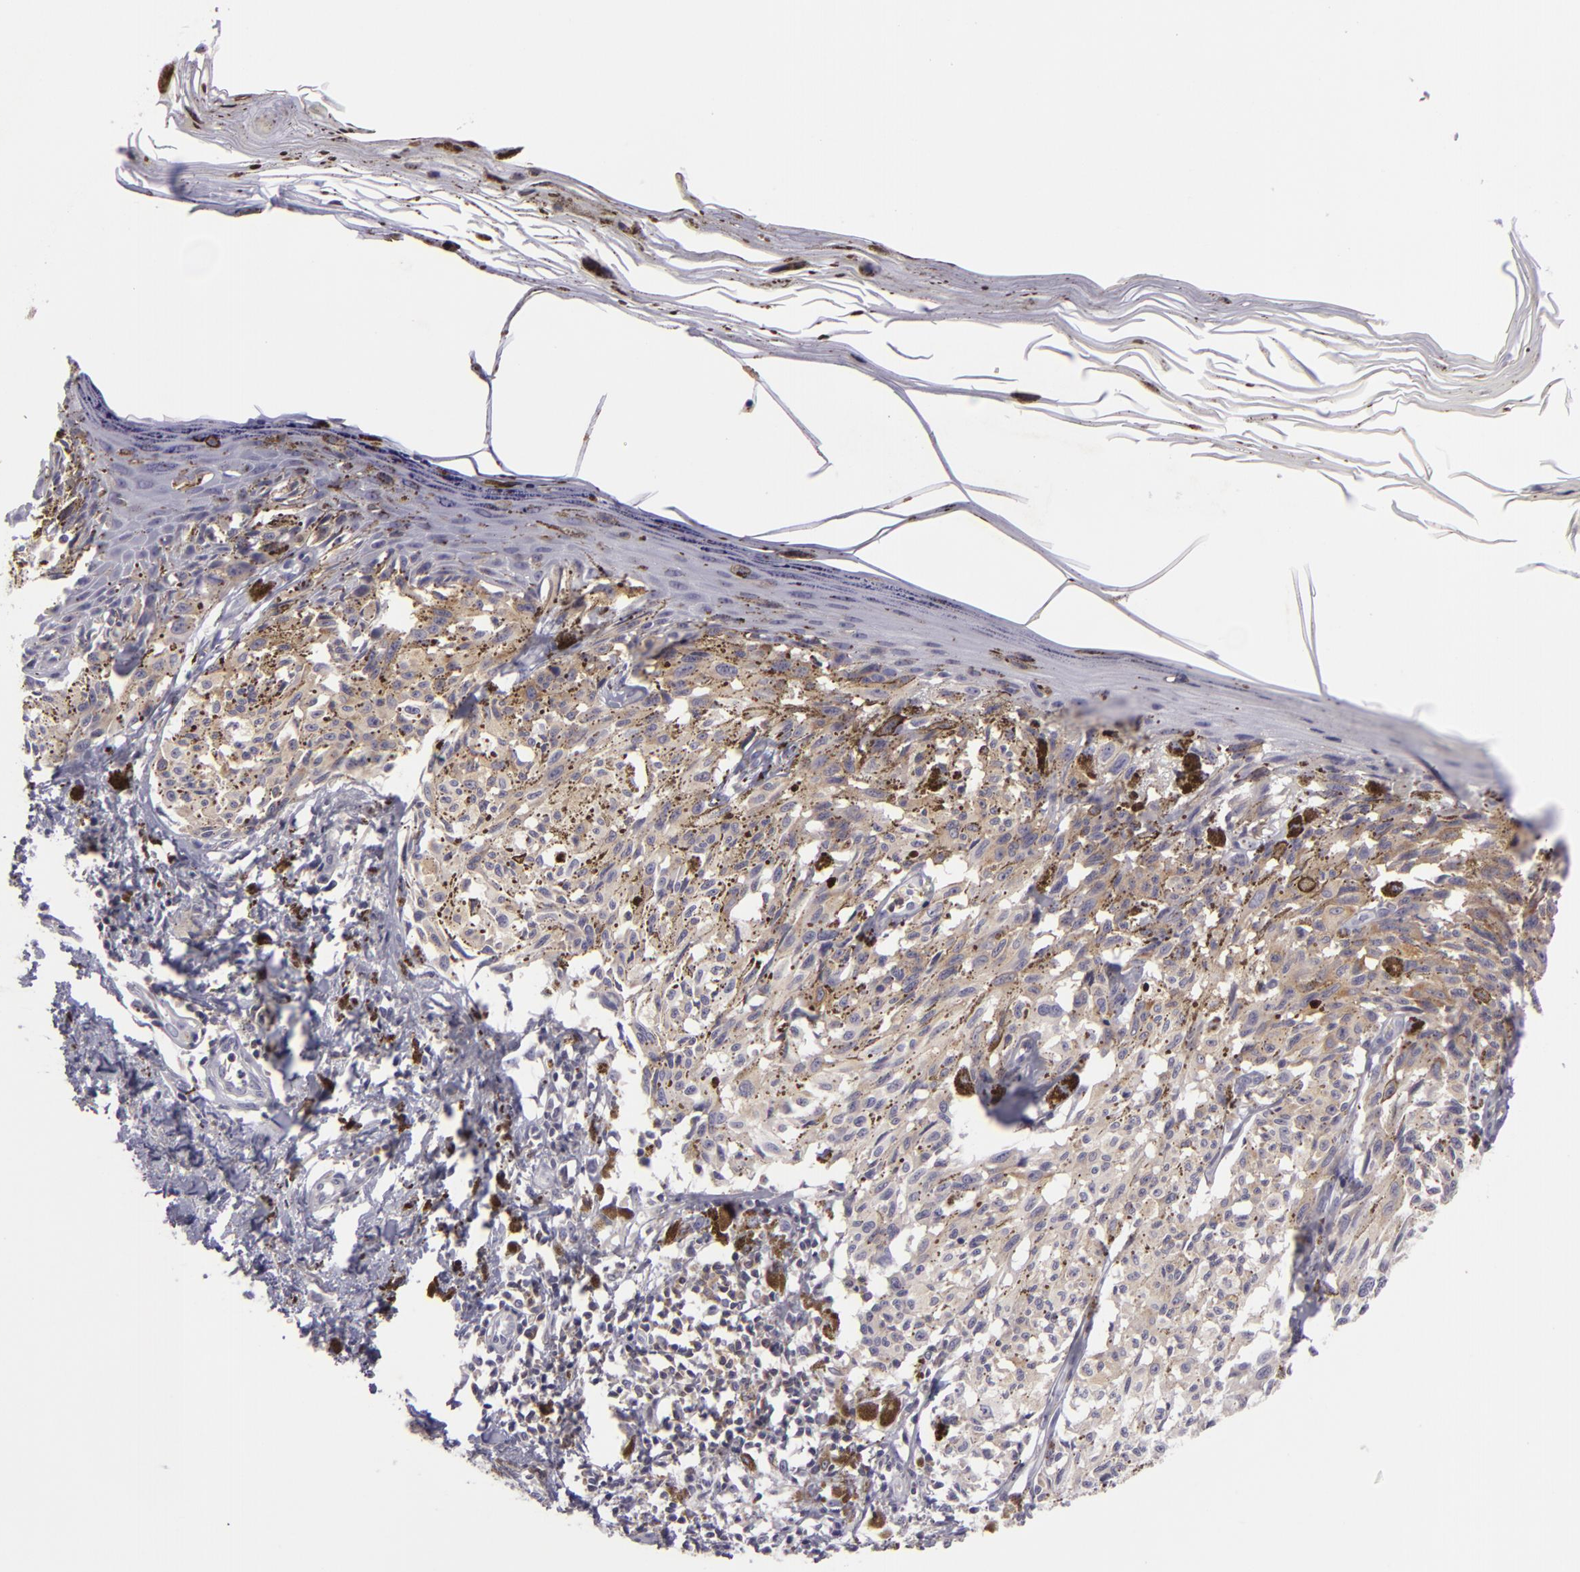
{"staining": {"intensity": "moderate", "quantity": "25%-75%", "location": "cytoplasmic/membranous"}, "tissue": "melanoma", "cell_type": "Tumor cells", "image_type": "cancer", "snomed": [{"axis": "morphology", "description": "Malignant melanoma, NOS"}, {"axis": "topography", "description": "Skin"}], "caption": "A histopathology image of human malignant melanoma stained for a protein demonstrates moderate cytoplasmic/membranous brown staining in tumor cells.", "gene": "KCNAB2", "patient": {"sex": "female", "age": 72}}